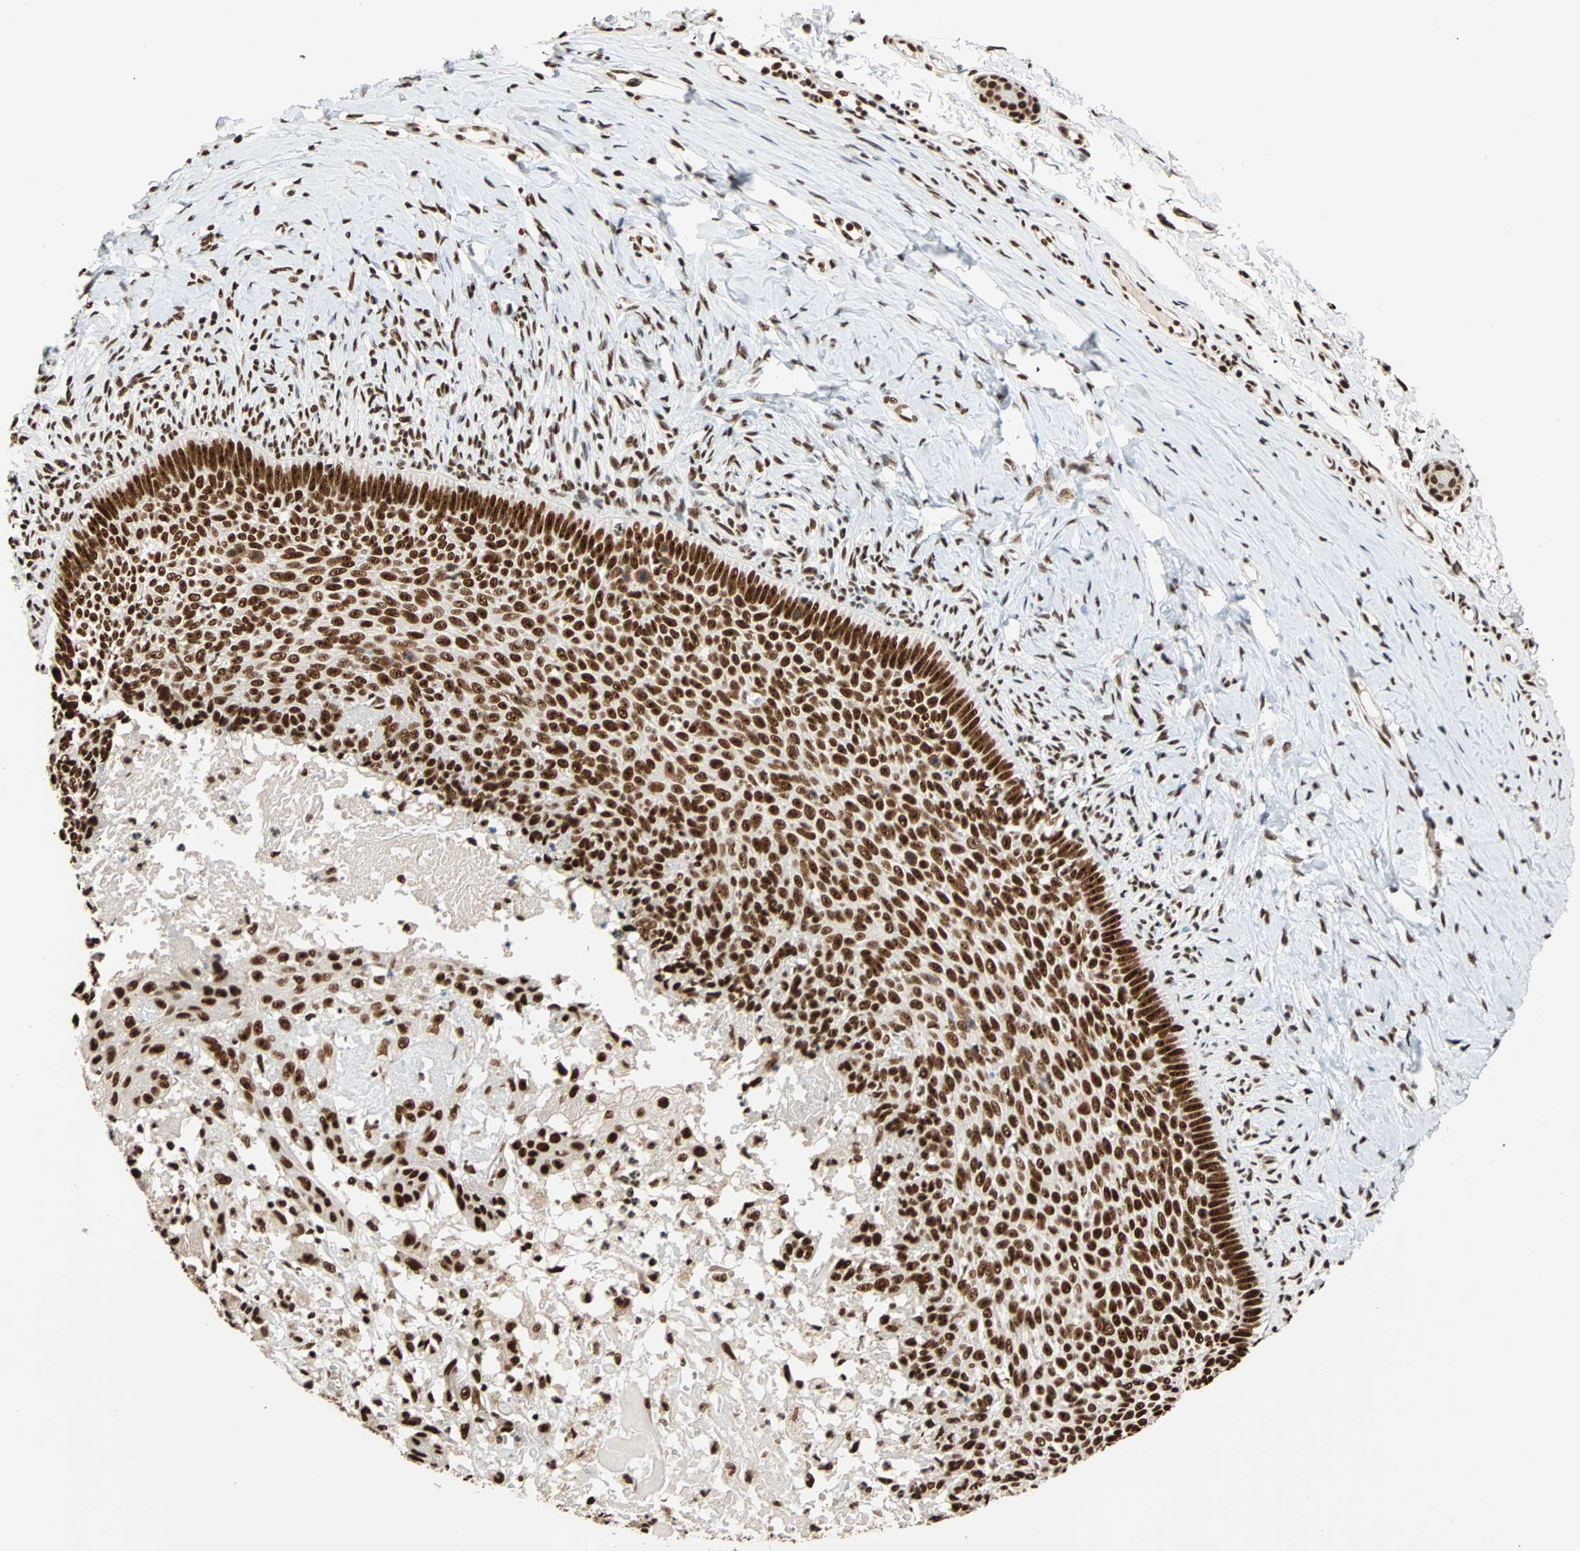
{"staining": {"intensity": "strong", "quantity": ">75%", "location": "nuclear"}, "tissue": "skin cancer", "cell_type": "Tumor cells", "image_type": "cancer", "snomed": [{"axis": "morphology", "description": "Normal tissue, NOS"}, {"axis": "morphology", "description": "Basal cell carcinoma"}, {"axis": "topography", "description": "Skin"}], "caption": "DAB (3,3'-diaminobenzidine) immunohistochemical staining of human skin cancer exhibits strong nuclear protein expression in about >75% of tumor cells.", "gene": "ILF2", "patient": {"sex": "male", "age": 87}}